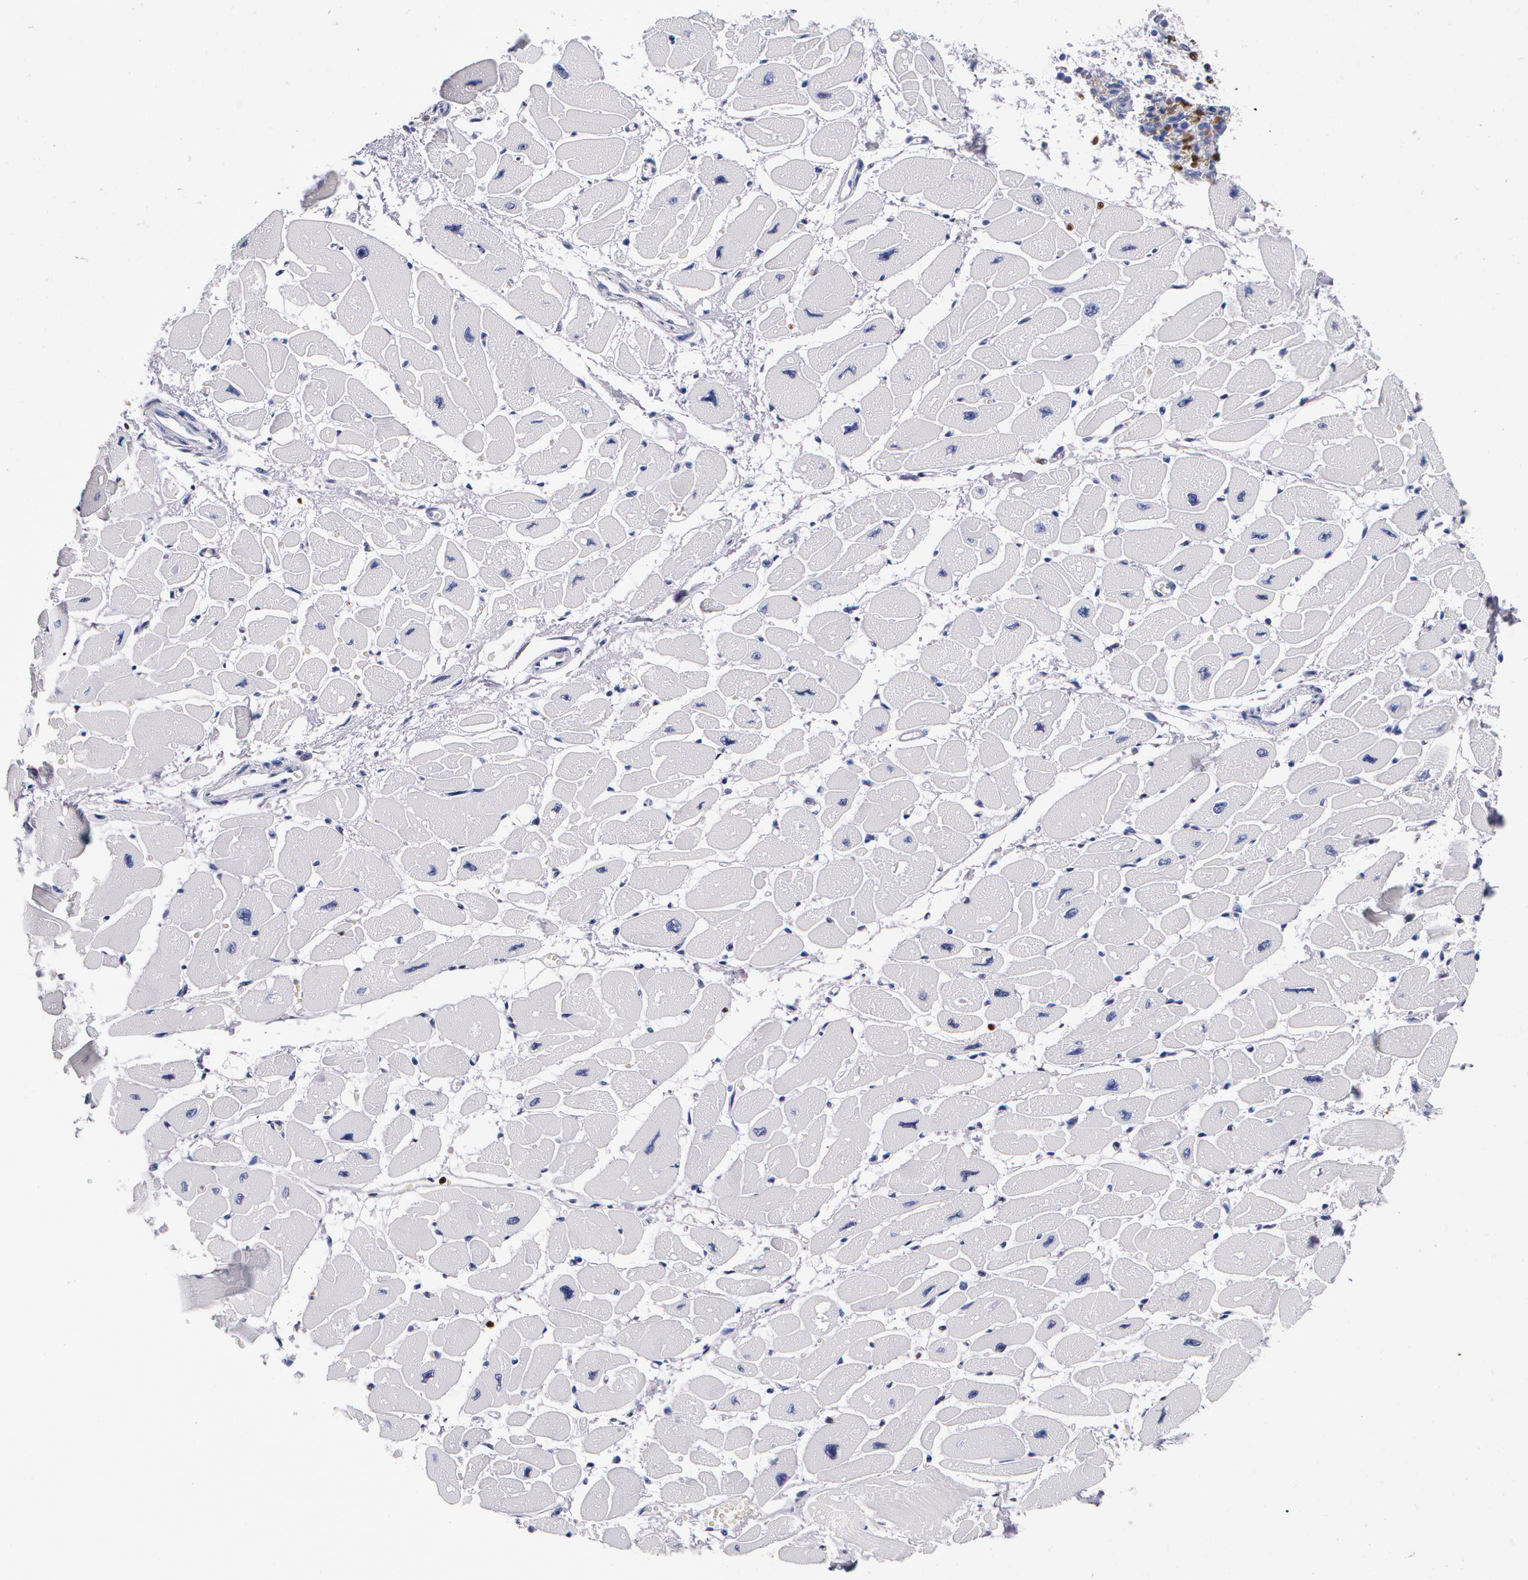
{"staining": {"intensity": "negative", "quantity": "none", "location": "none"}, "tissue": "heart muscle", "cell_type": "Cardiomyocytes", "image_type": "normal", "snomed": [{"axis": "morphology", "description": "Normal tissue, NOS"}, {"axis": "topography", "description": "Heart"}], "caption": "Immunohistochemical staining of unremarkable heart muscle reveals no significant staining in cardiomyocytes.", "gene": "S100A8", "patient": {"sex": "female", "age": 54}}